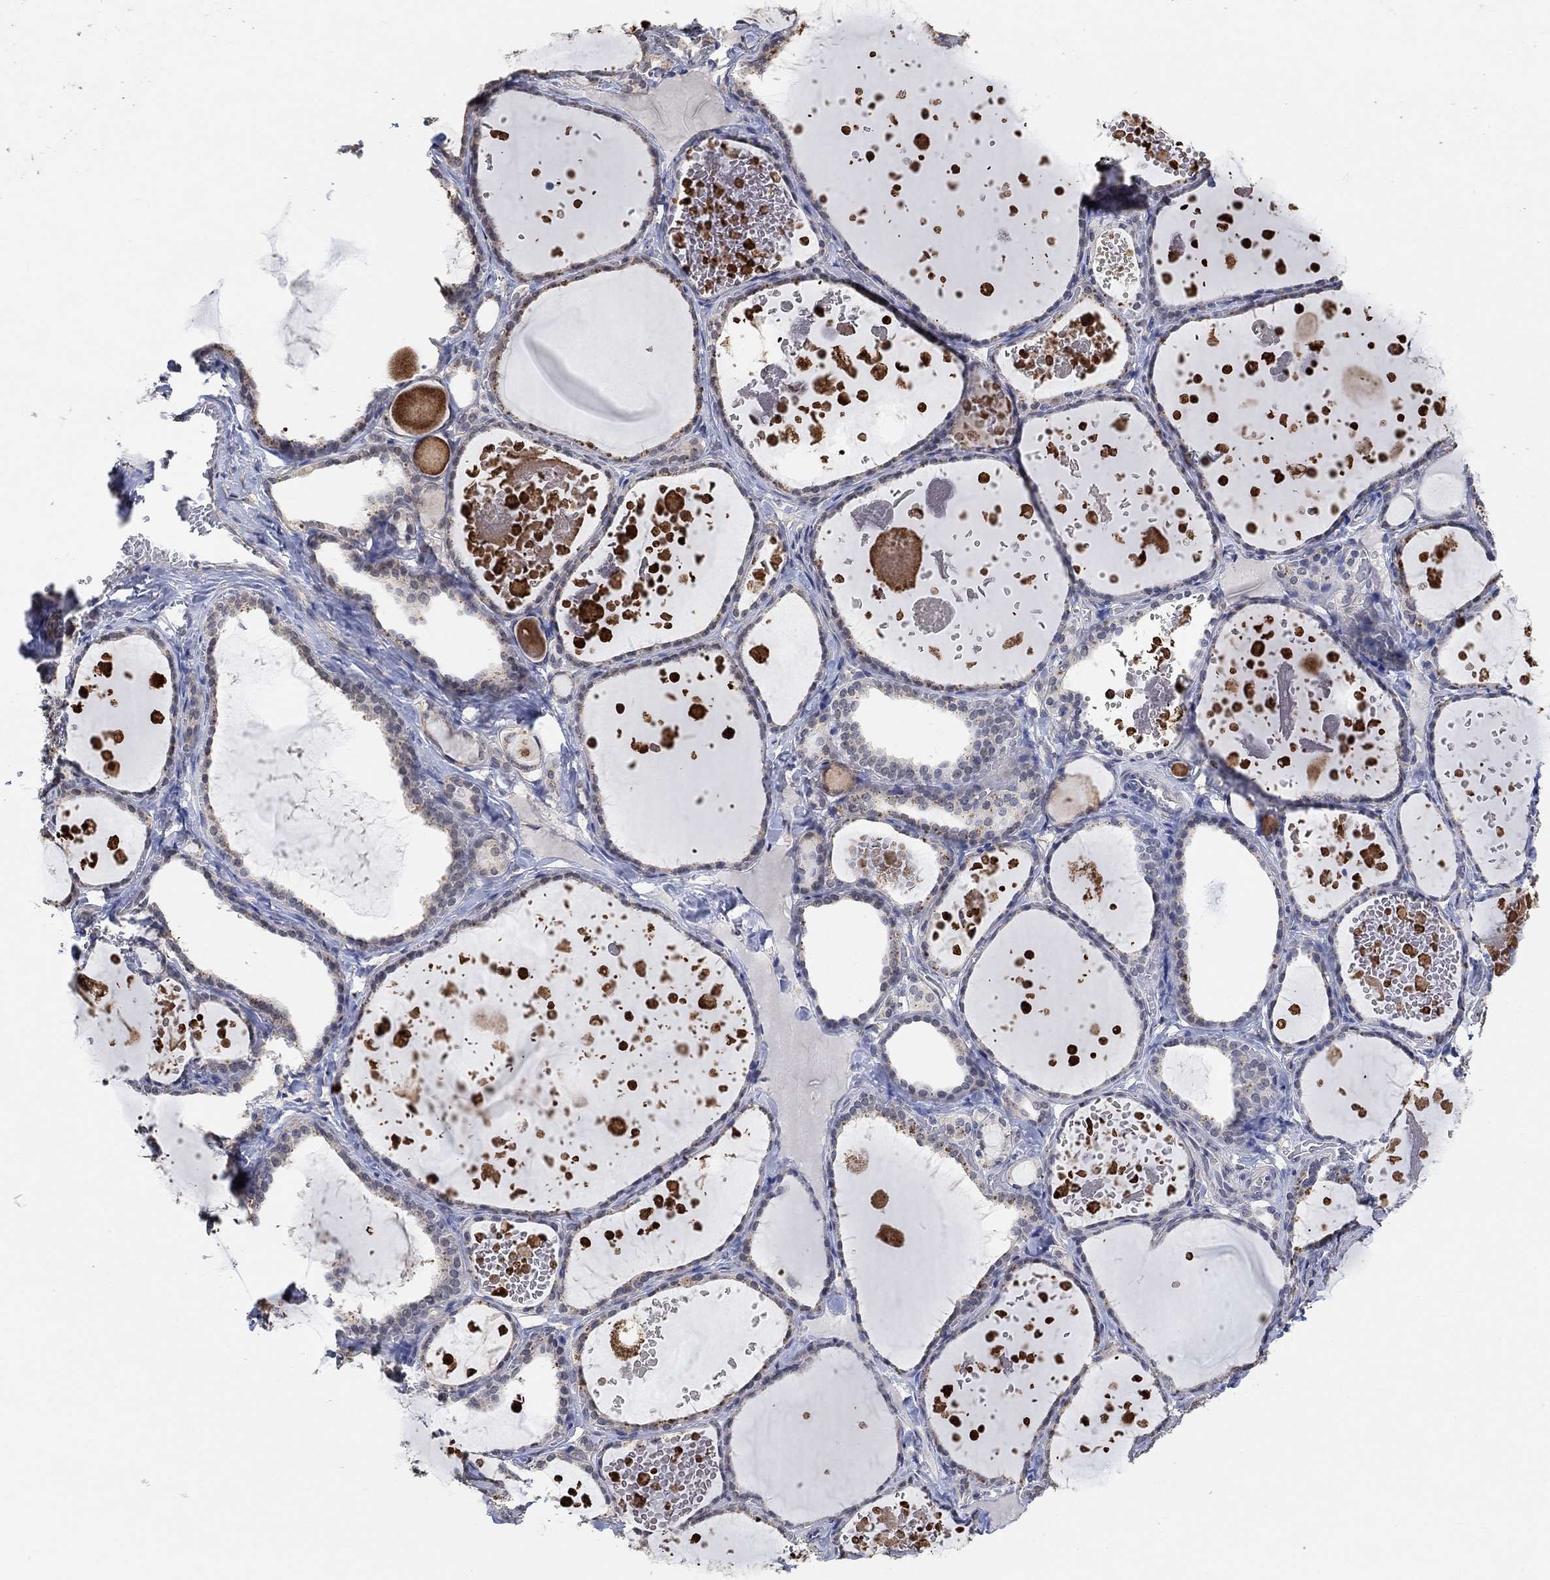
{"staining": {"intensity": "negative", "quantity": "none", "location": "none"}, "tissue": "thyroid gland", "cell_type": "Glandular cells", "image_type": "normal", "snomed": [{"axis": "morphology", "description": "Normal tissue, NOS"}, {"axis": "topography", "description": "Thyroid gland"}], "caption": "Glandular cells show no significant expression in unremarkable thyroid gland. Brightfield microscopy of immunohistochemistry stained with DAB (brown) and hematoxylin (blue), captured at high magnification.", "gene": "UNC5B", "patient": {"sex": "female", "age": 56}}